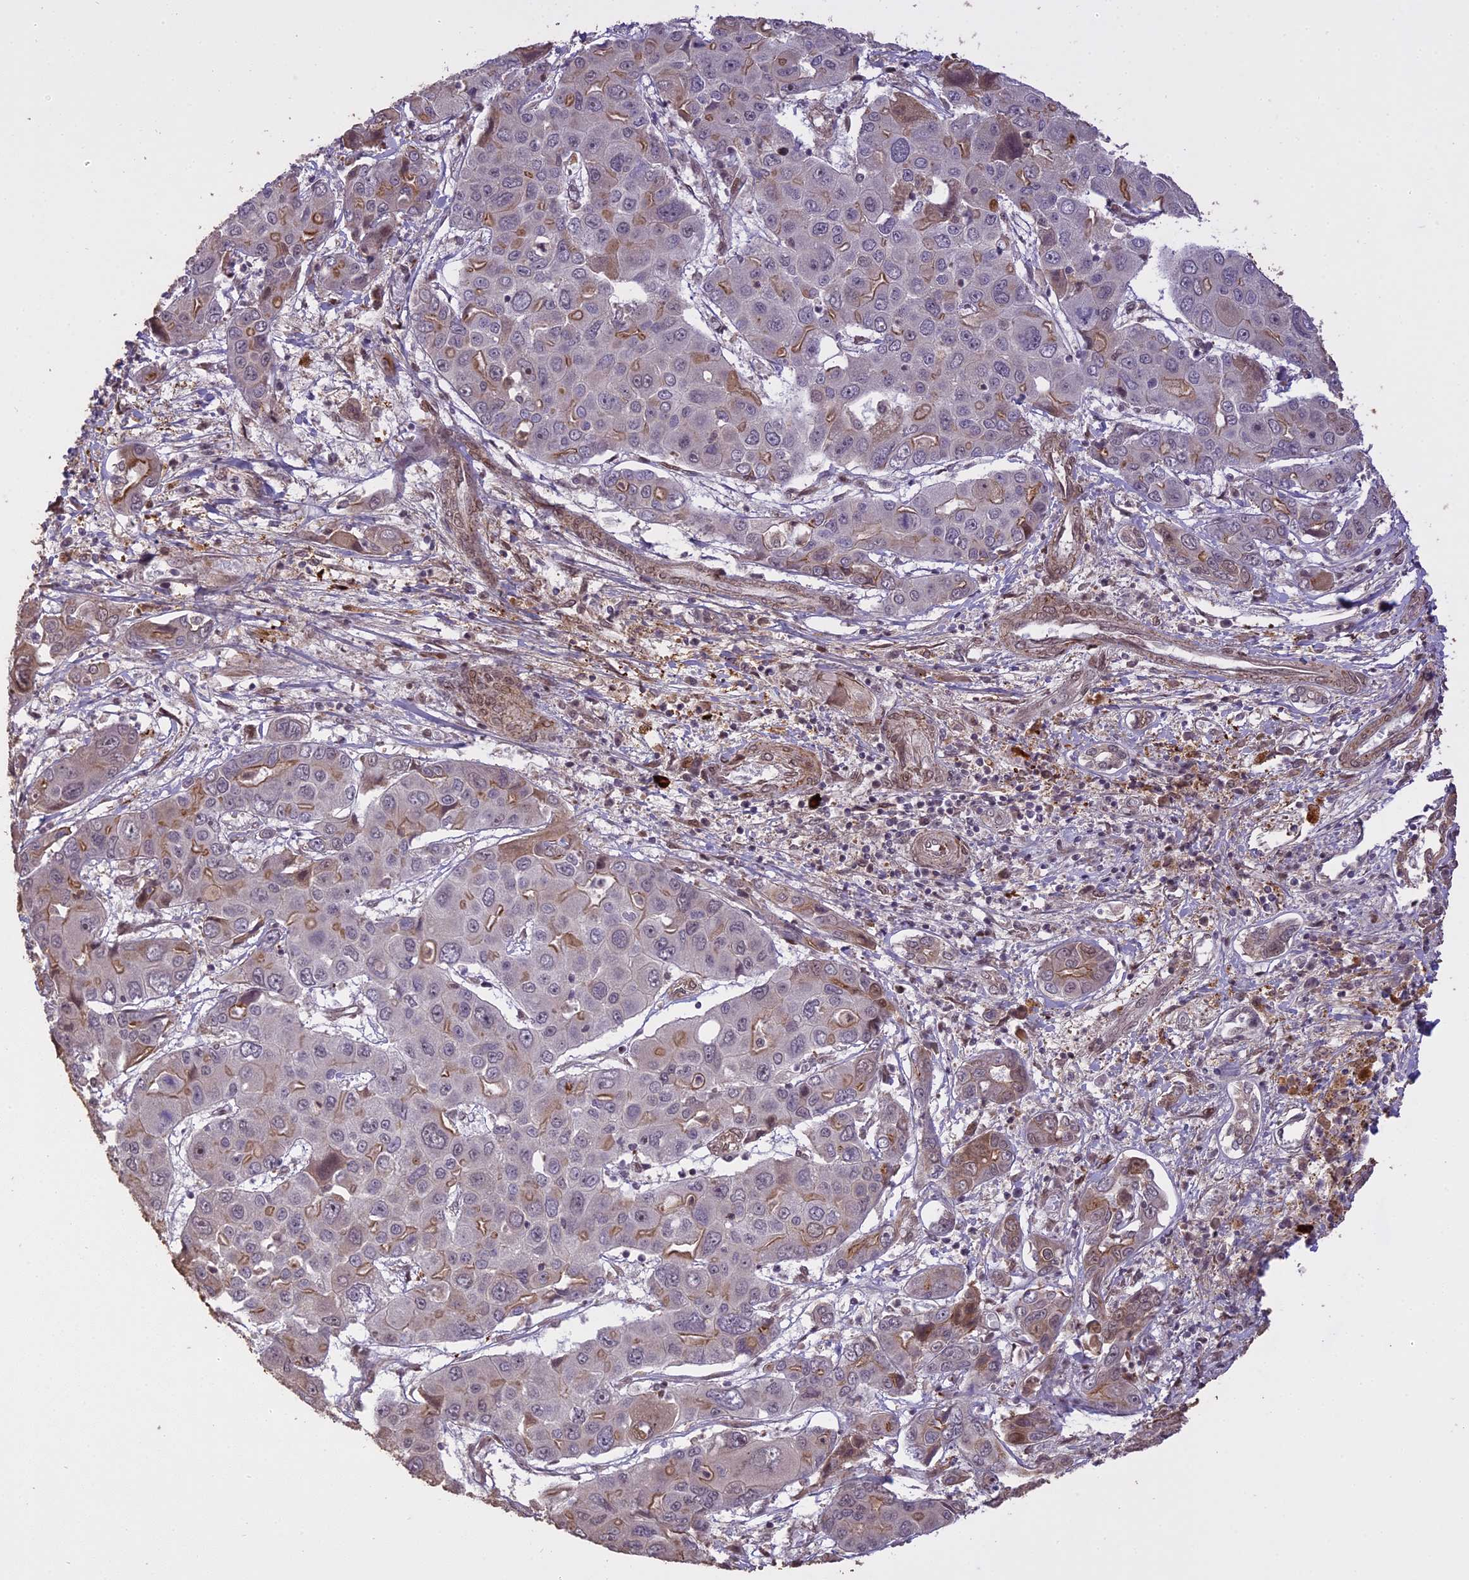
{"staining": {"intensity": "moderate", "quantity": "<25%", "location": "cytoplasmic/membranous"}, "tissue": "liver cancer", "cell_type": "Tumor cells", "image_type": "cancer", "snomed": [{"axis": "morphology", "description": "Cholangiocarcinoma"}, {"axis": "topography", "description": "Liver"}], "caption": "Immunohistochemical staining of liver cancer (cholangiocarcinoma) exhibits low levels of moderate cytoplasmic/membranous protein positivity in about <25% of tumor cells.", "gene": "PRELID2", "patient": {"sex": "male", "age": 67}}